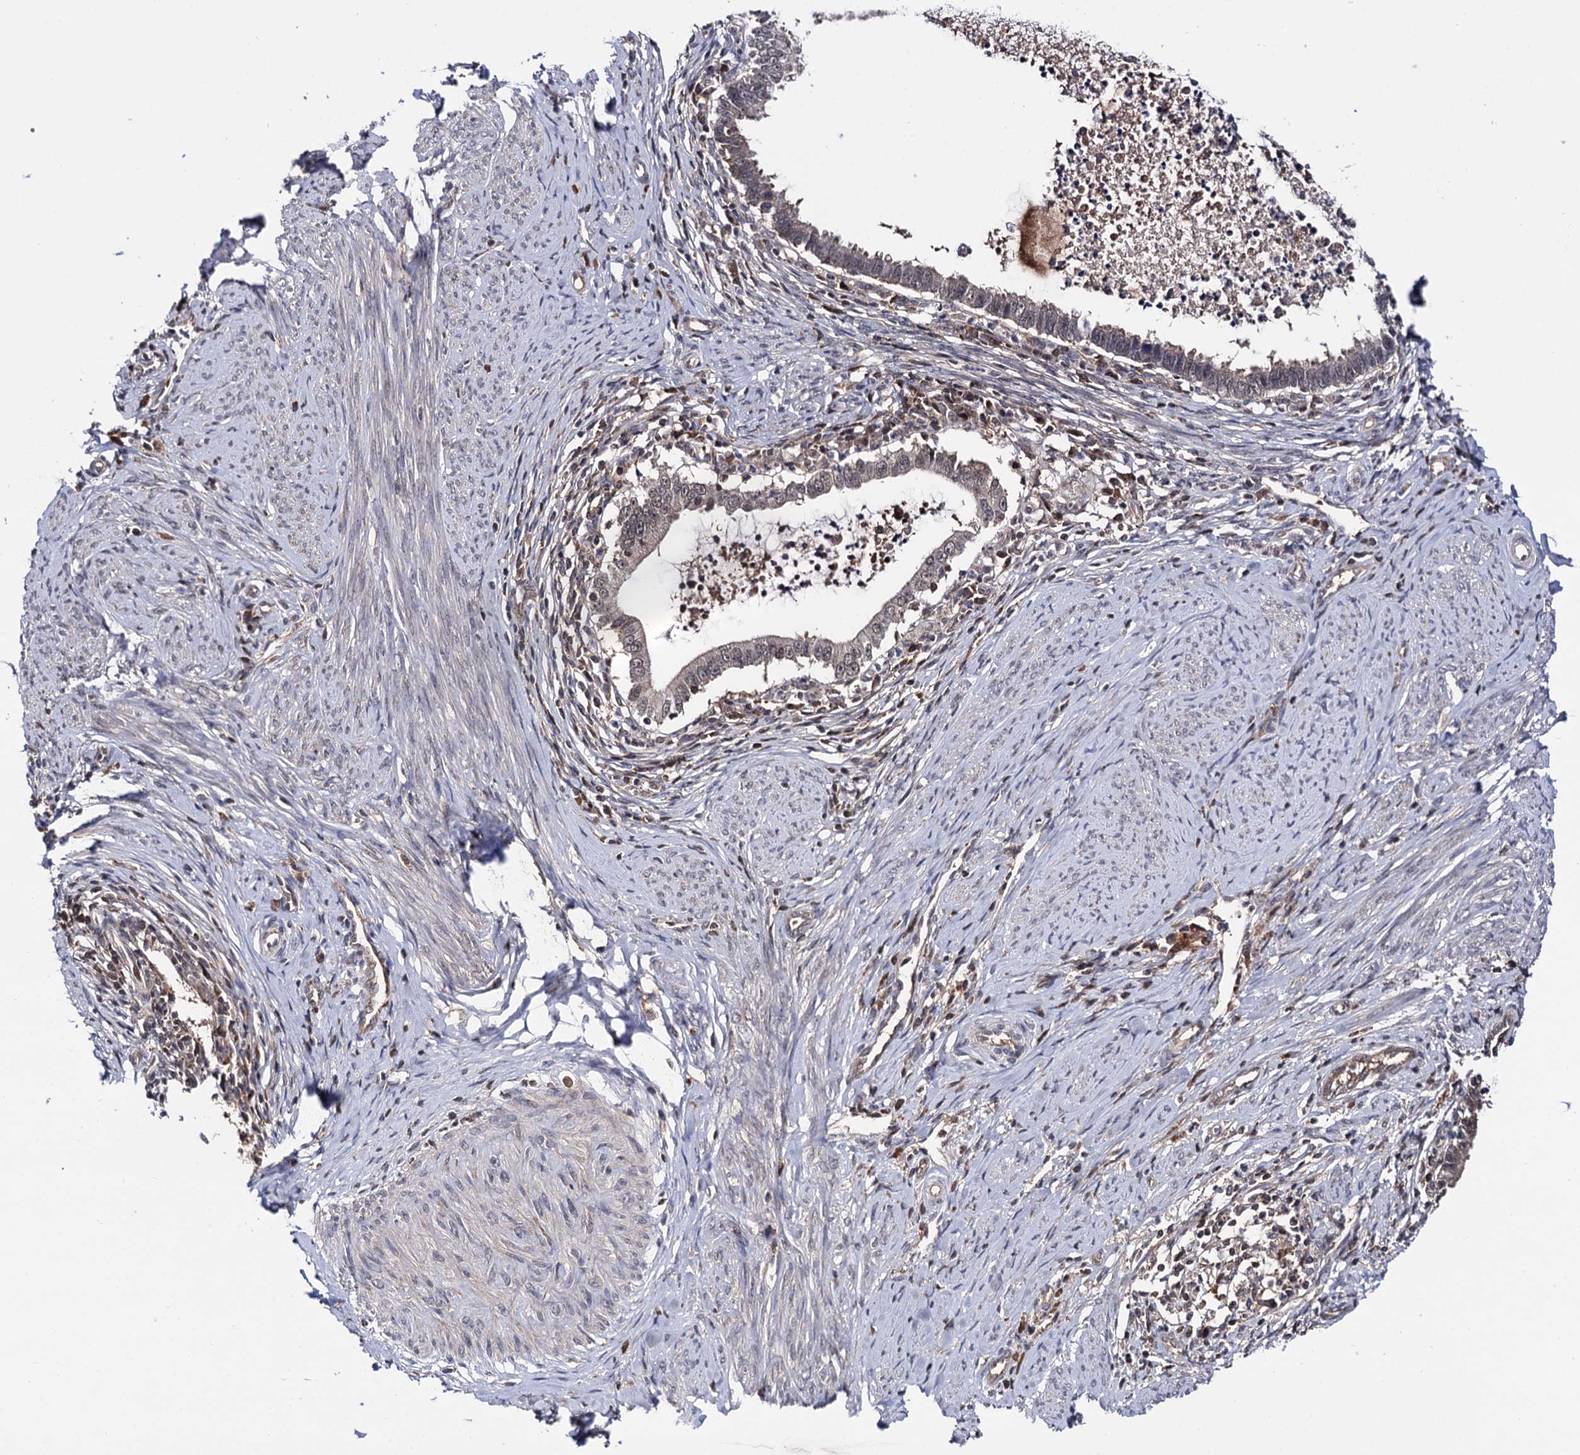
{"staining": {"intensity": "moderate", "quantity": "<25%", "location": "cytoplasmic/membranous,nuclear"}, "tissue": "cervical cancer", "cell_type": "Tumor cells", "image_type": "cancer", "snomed": [{"axis": "morphology", "description": "Adenocarcinoma, NOS"}, {"axis": "topography", "description": "Cervix"}], "caption": "Protein expression analysis of cervical cancer (adenocarcinoma) exhibits moderate cytoplasmic/membranous and nuclear positivity in about <25% of tumor cells.", "gene": "MICAL2", "patient": {"sex": "female", "age": 36}}